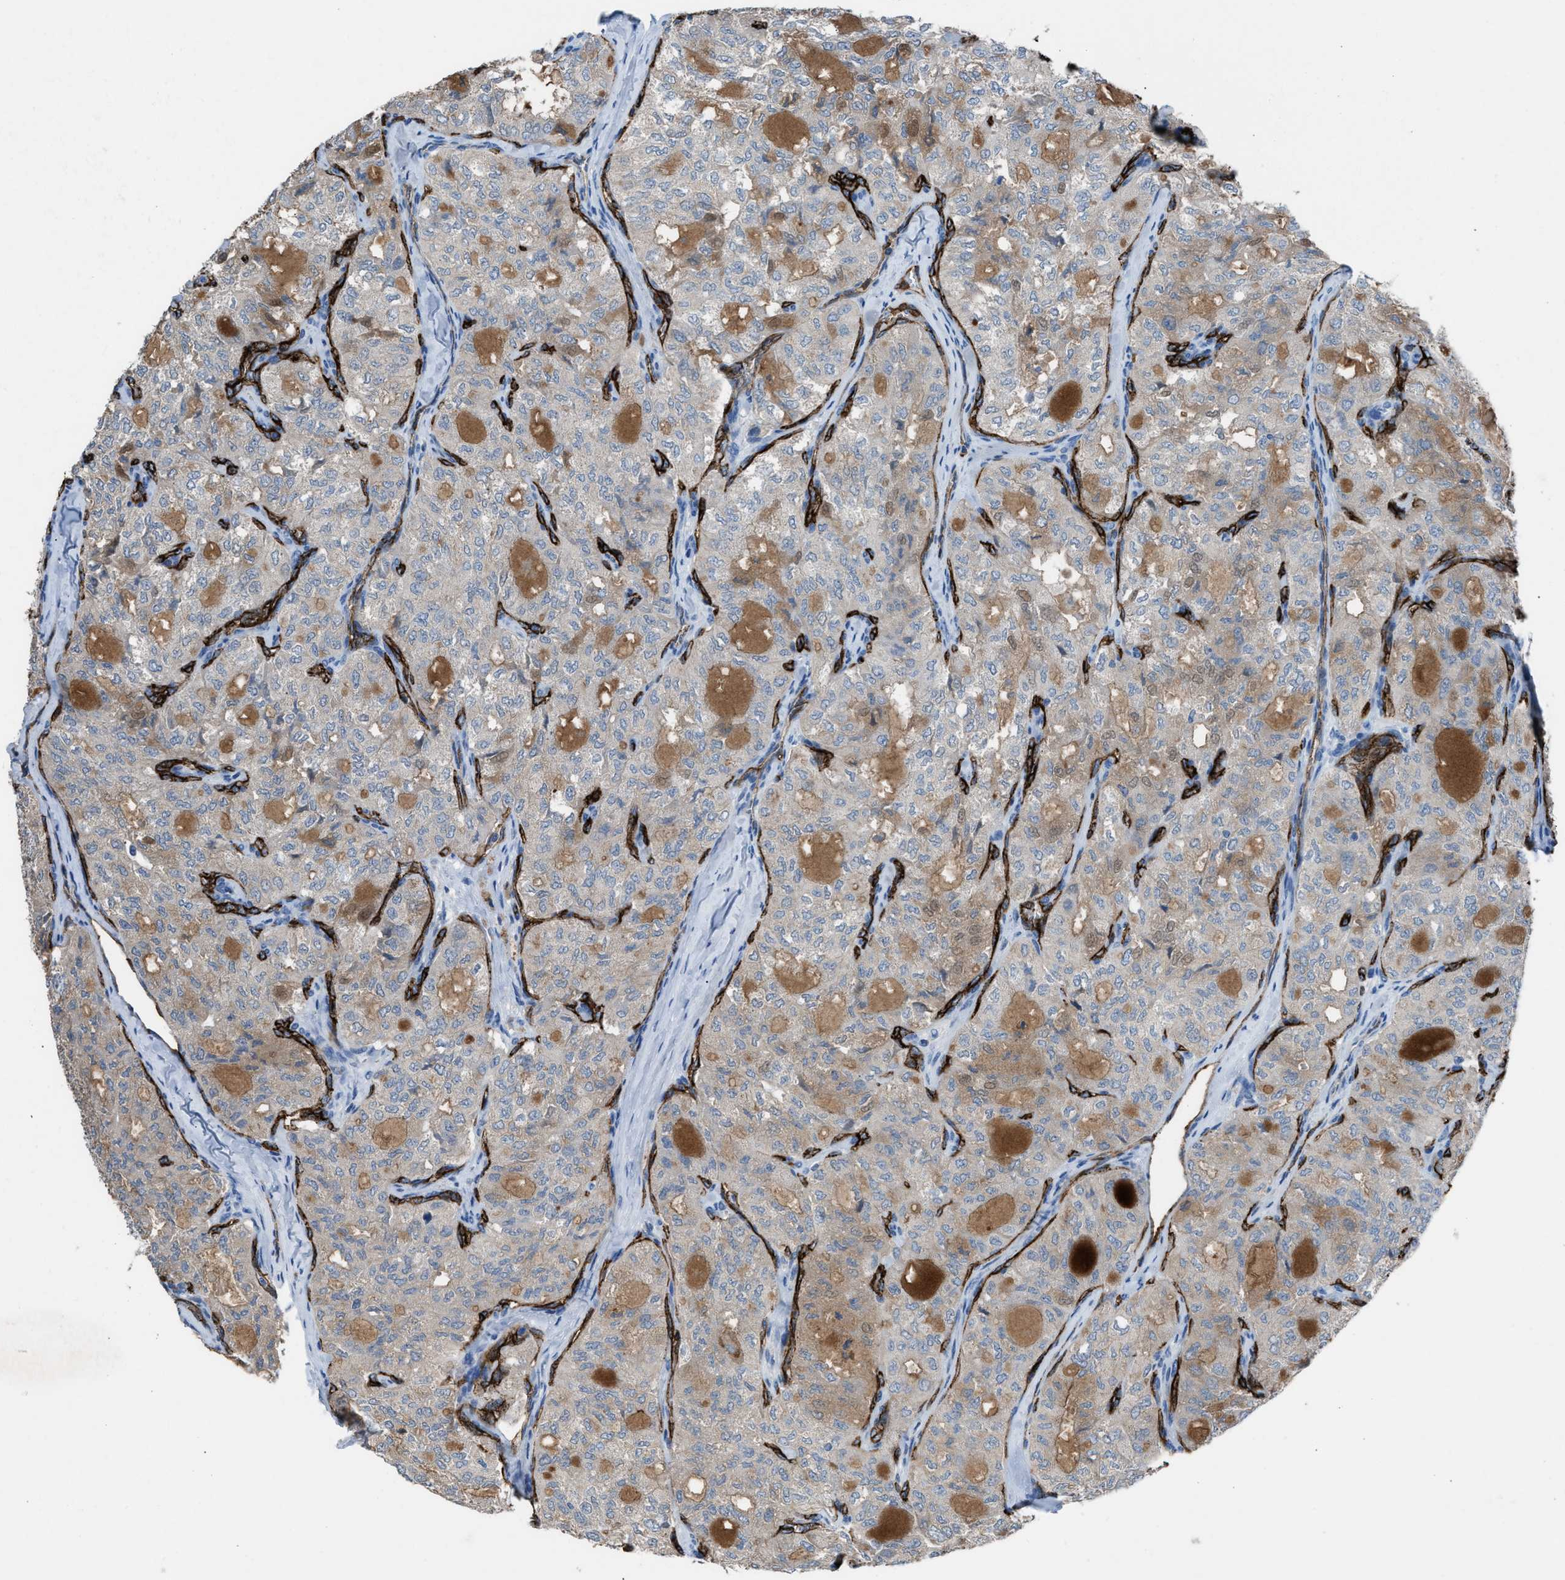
{"staining": {"intensity": "weak", "quantity": ">75%", "location": "cytoplasmic/membranous"}, "tissue": "thyroid cancer", "cell_type": "Tumor cells", "image_type": "cancer", "snomed": [{"axis": "morphology", "description": "Follicular adenoma carcinoma, NOS"}, {"axis": "topography", "description": "Thyroid gland"}], "caption": "An IHC histopathology image of neoplastic tissue is shown. Protein staining in brown highlights weak cytoplasmic/membranous positivity in thyroid cancer (follicular adenoma carcinoma) within tumor cells.", "gene": "DYSF", "patient": {"sex": "male", "age": 75}}